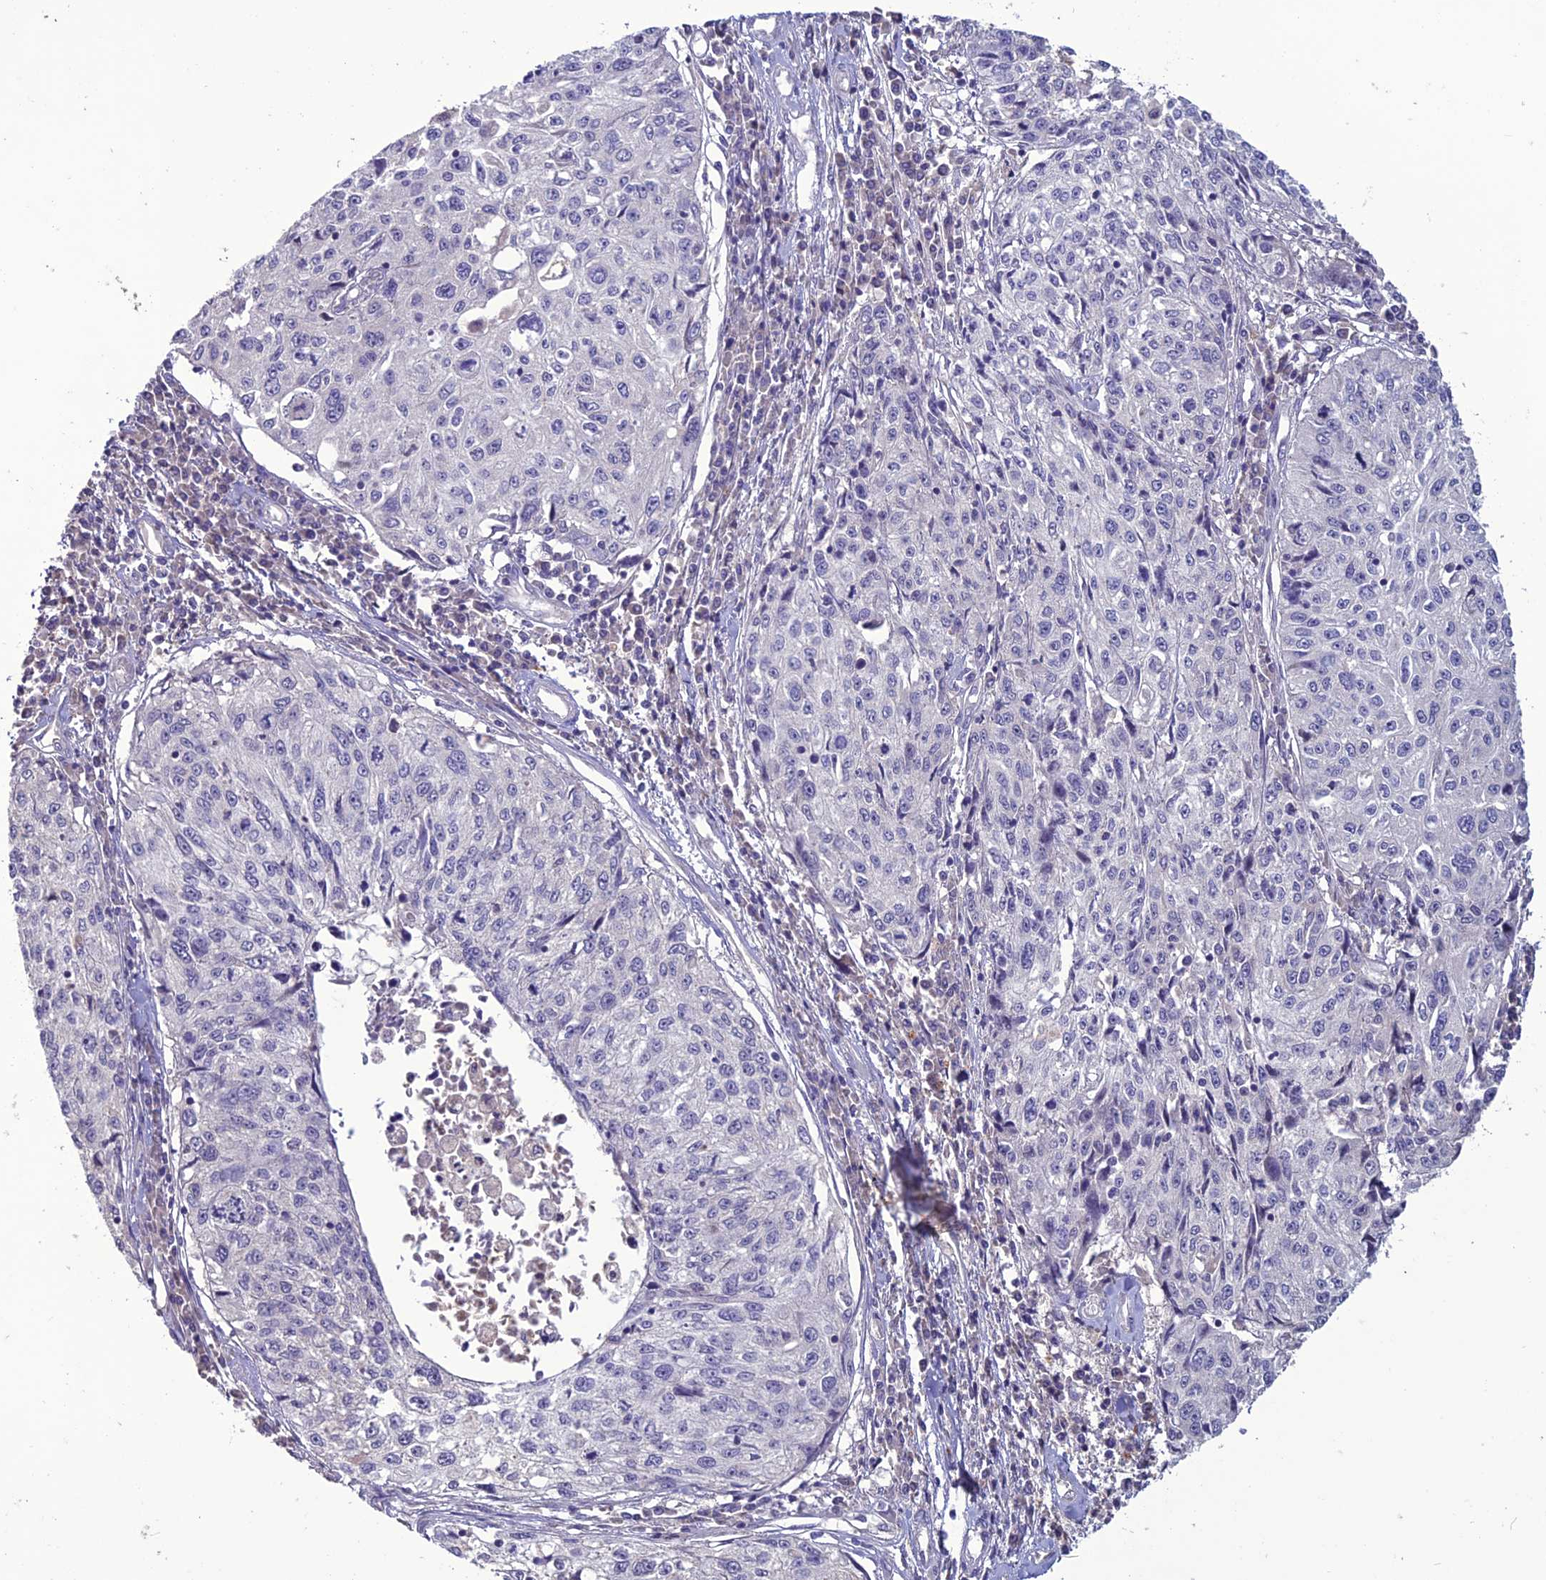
{"staining": {"intensity": "negative", "quantity": "none", "location": "none"}, "tissue": "cervical cancer", "cell_type": "Tumor cells", "image_type": "cancer", "snomed": [{"axis": "morphology", "description": "Squamous cell carcinoma, NOS"}, {"axis": "topography", "description": "Cervix"}], "caption": "The immunohistochemistry (IHC) histopathology image has no significant expression in tumor cells of cervical squamous cell carcinoma tissue. (Brightfield microscopy of DAB IHC at high magnification).", "gene": "C2orf76", "patient": {"sex": "female", "age": 57}}